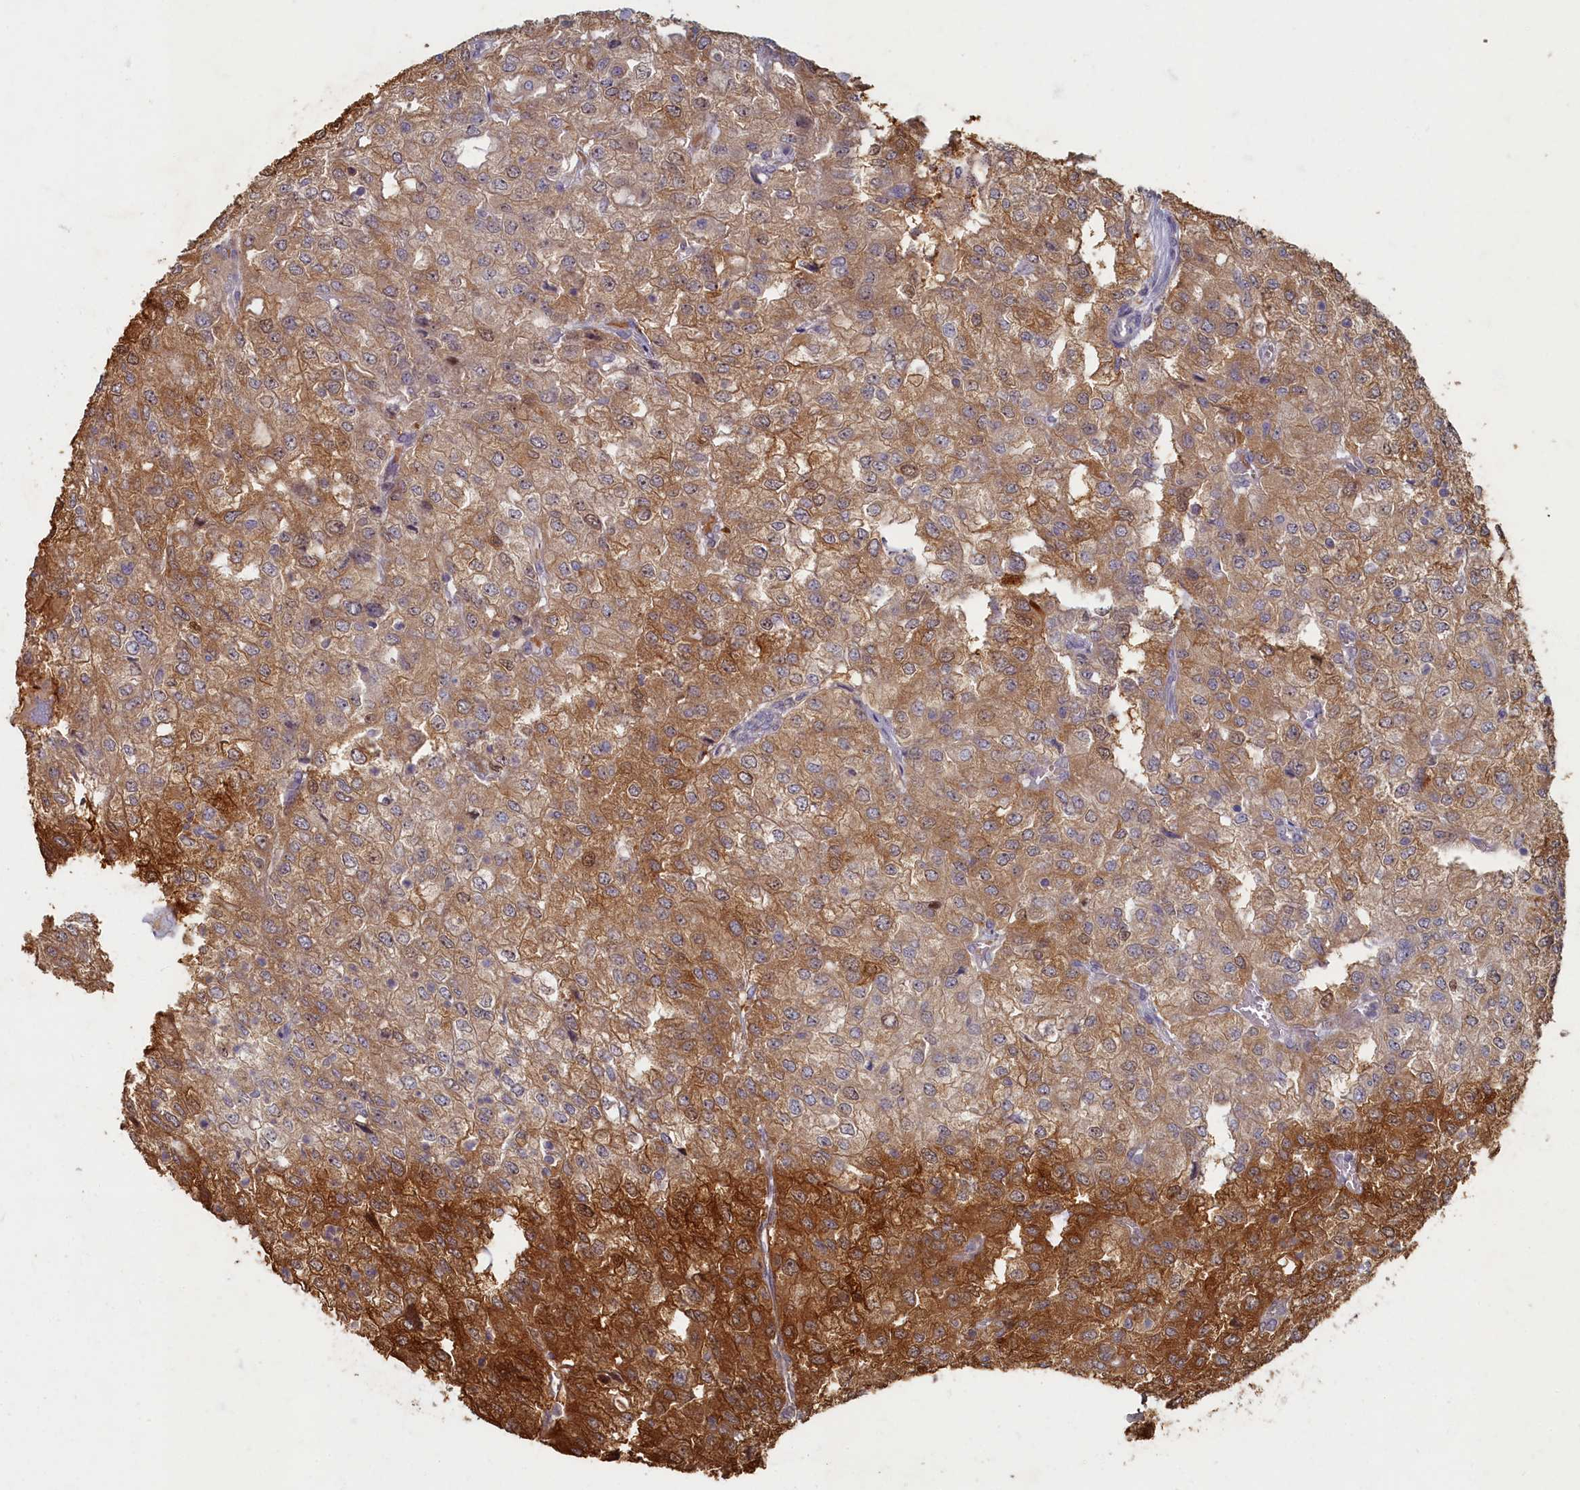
{"staining": {"intensity": "moderate", "quantity": ">75%", "location": "cytoplasmic/membranous"}, "tissue": "renal cancer", "cell_type": "Tumor cells", "image_type": "cancer", "snomed": [{"axis": "morphology", "description": "Adenocarcinoma, NOS"}, {"axis": "topography", "description": "Kidney"}], "caption": "A photomicrograph of renal cancer stained for a protein displays moderate cytoplasmic/membranous brown staining in tumor cells.", "gene": "HUNK", "patient": {"sex": "female", "age": 54}}